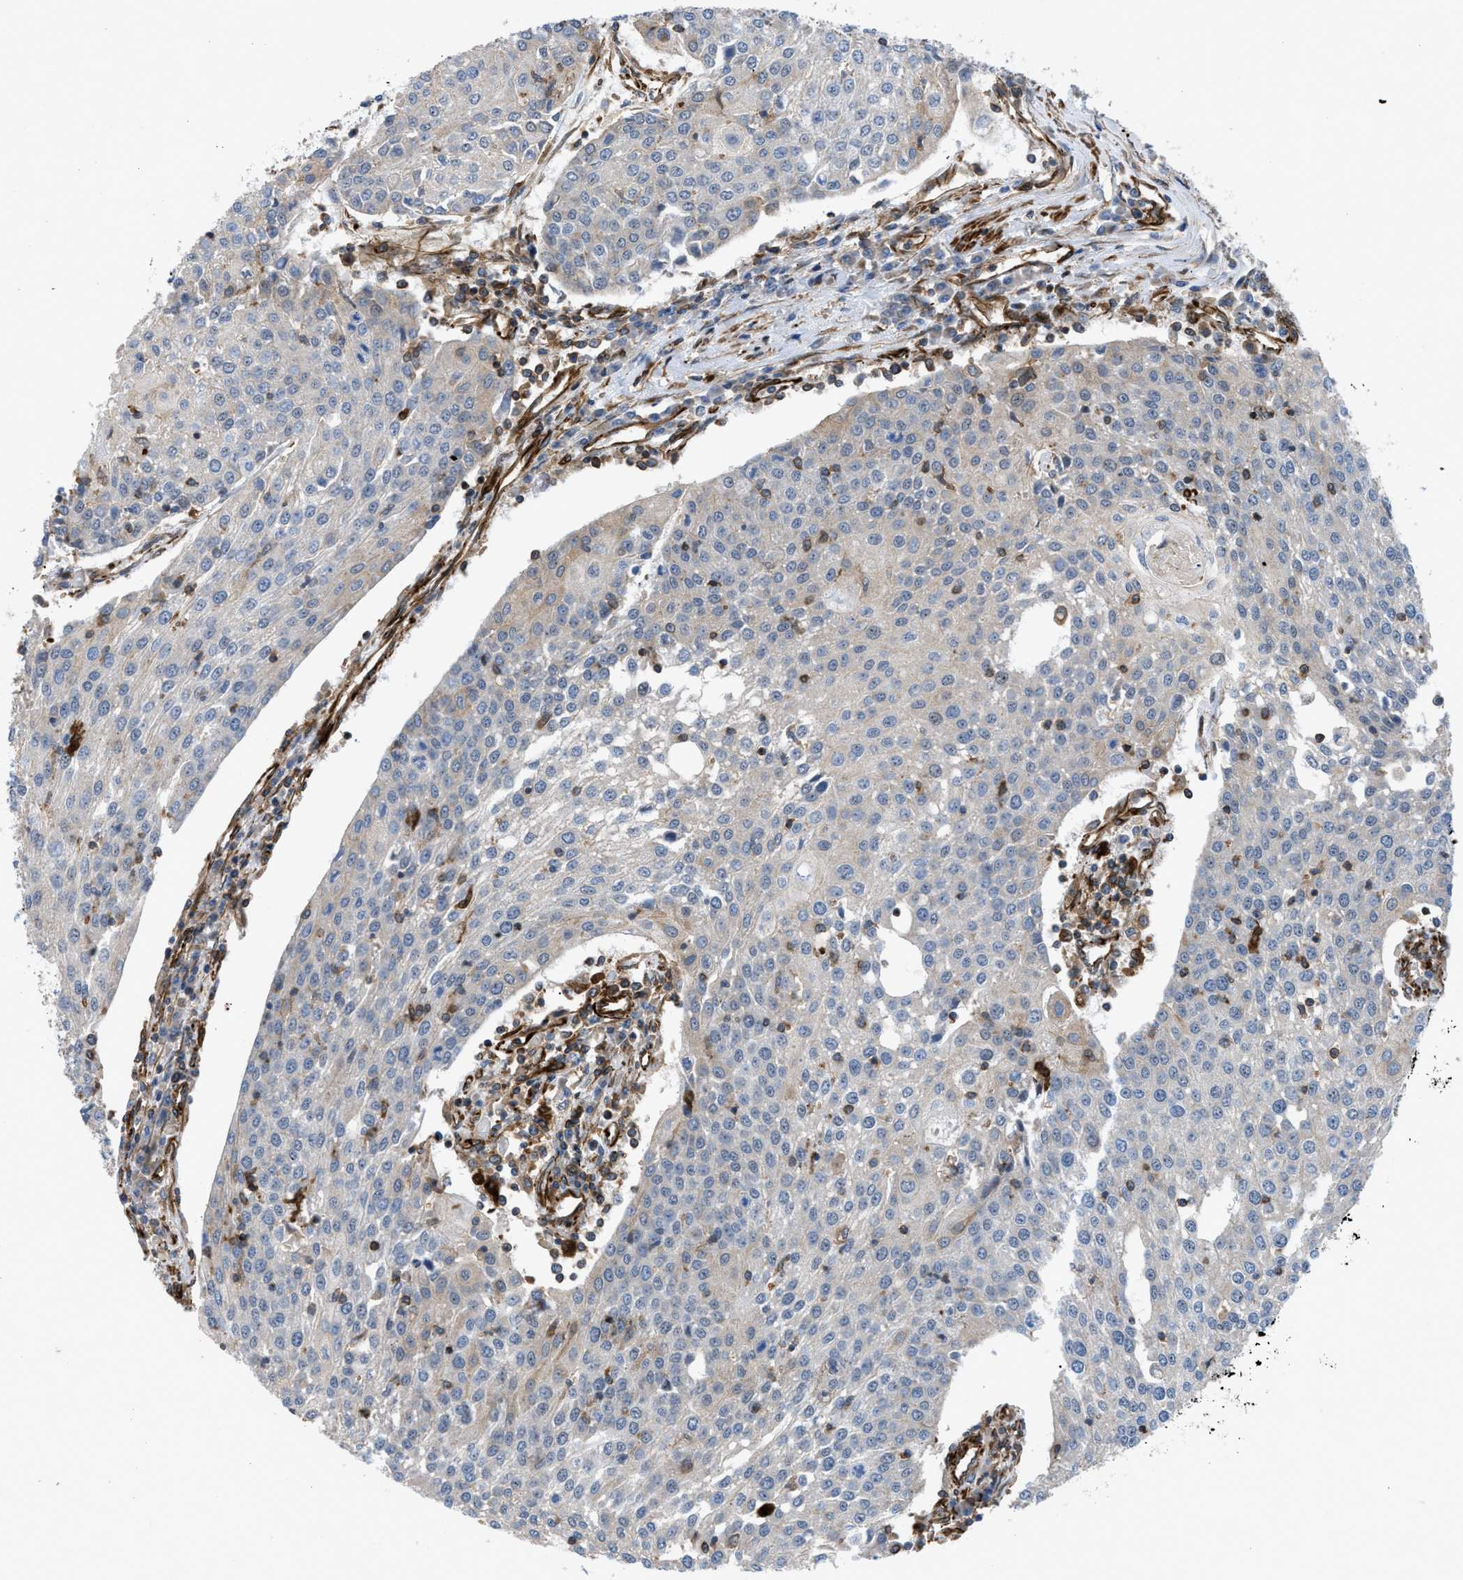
{"staining": {"intensity": "weak", "quantity": "<25%", "location": "cytoplasmic/membranous"}, "tissue": "urothelial cancer", "cell_type": "Tumor cells", "image_type": "cancer", "snomed": [{"axis": "morphology", "description": "Urothelial carcinoma, High grade"}, {"axis": "topography", "description": "Urinary bladder"}], "caption": "Tumor cells are negative for protein expression in human urothelial cancer.", "gene": "PTPRE", "patient": {"sex": "female", "age": 85}}